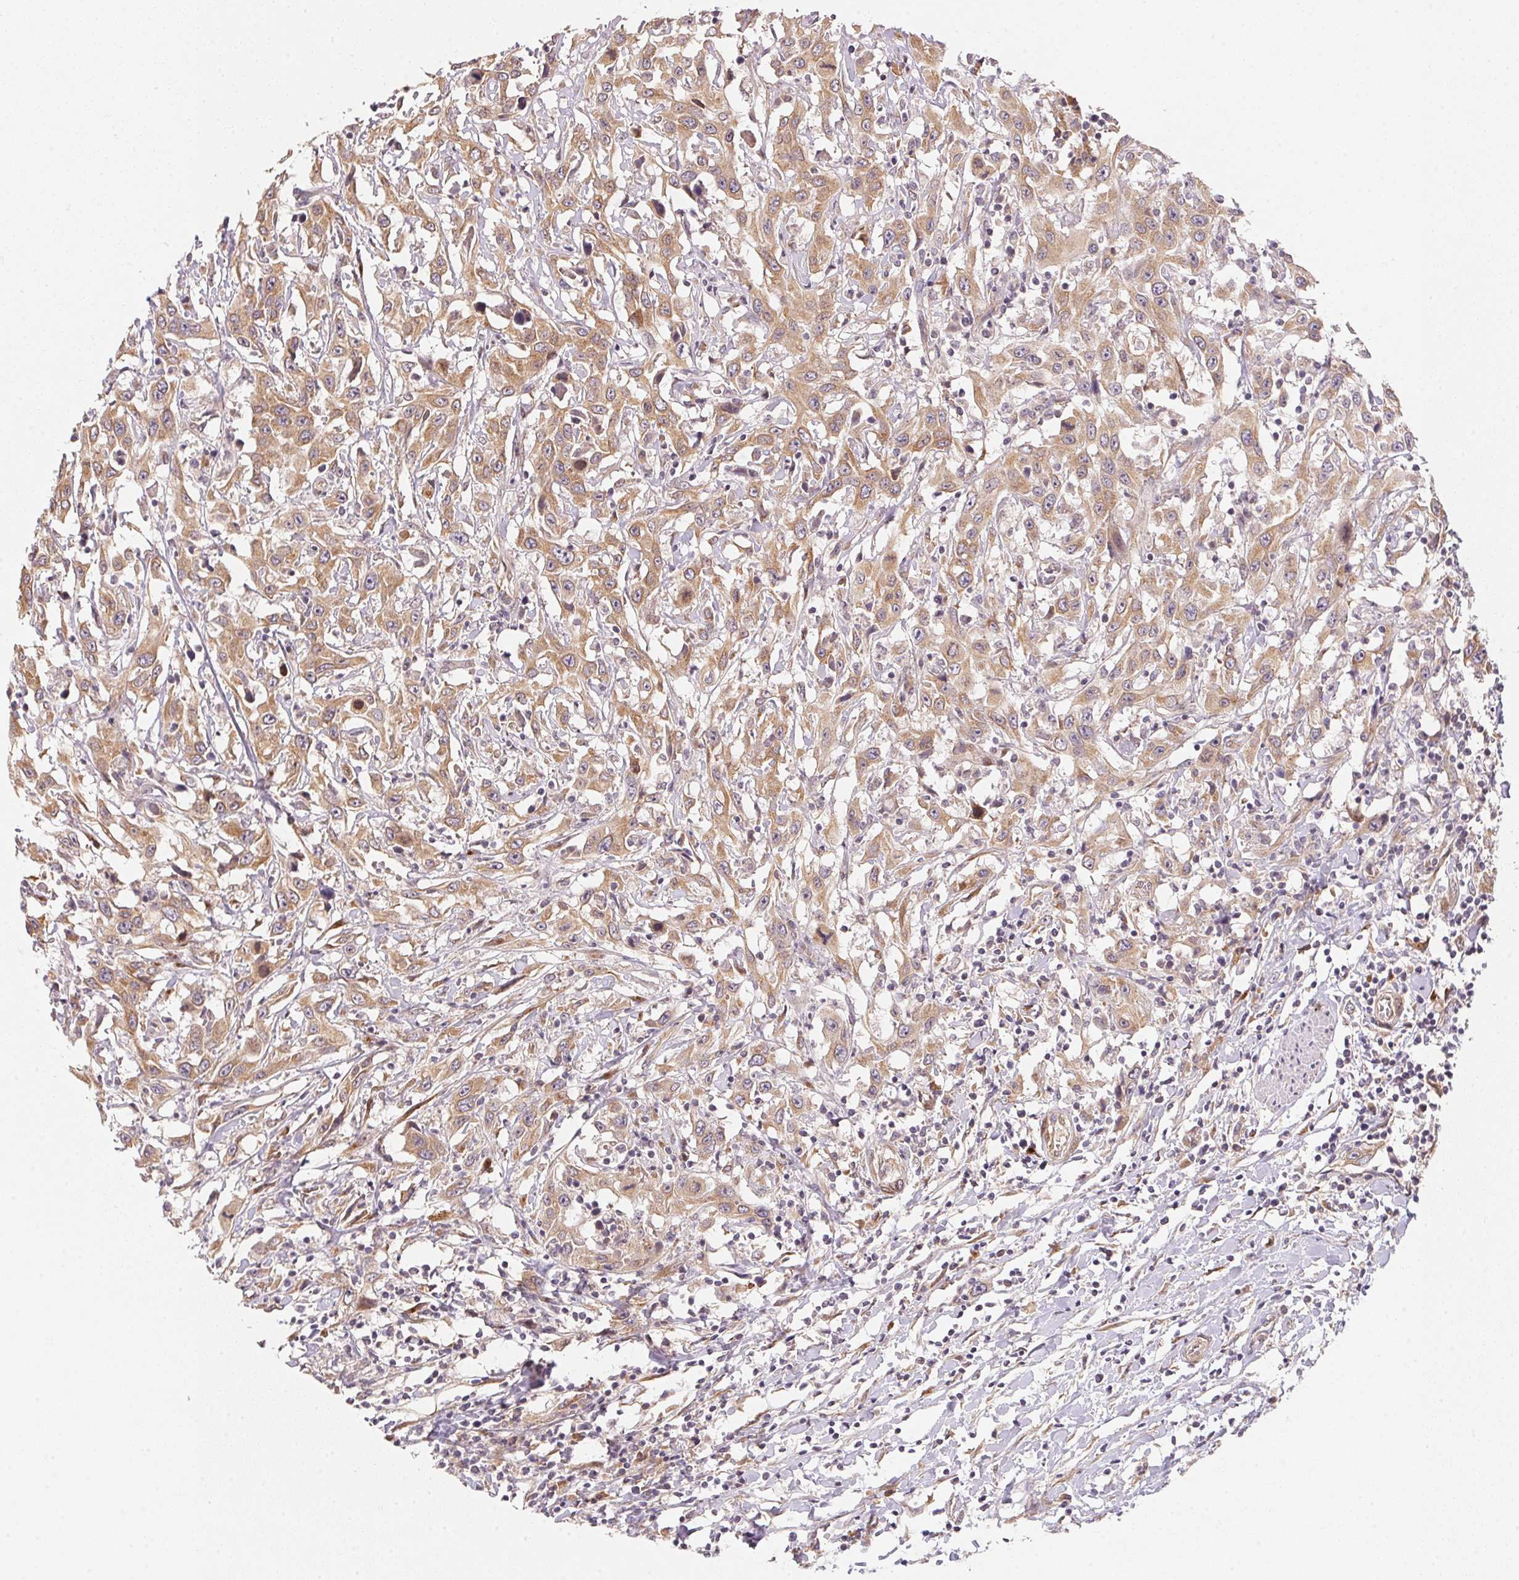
{"staining": {"intensity": "moderate", "quantity": ">75%", "location": "cytoplasmic/membranous"}, "tissue": "urothelial cancer", "cell_type": "Tumor cells", "image_type": "cancer", "snomed": [{"axis": "morphology", "description": "Urothelial carcinoma, High grade"}, {"axis": "topography", "description": "Urinary bladder"}], "caption": "Immunohistochemical staining of human urothelial cancer exhibits medium levels of moderate cytoplasmic/membranous protein positivity in approximately >75% of tumor cells.", "gene": "EI24", "patient": {"sex": "male", "age": 61}}